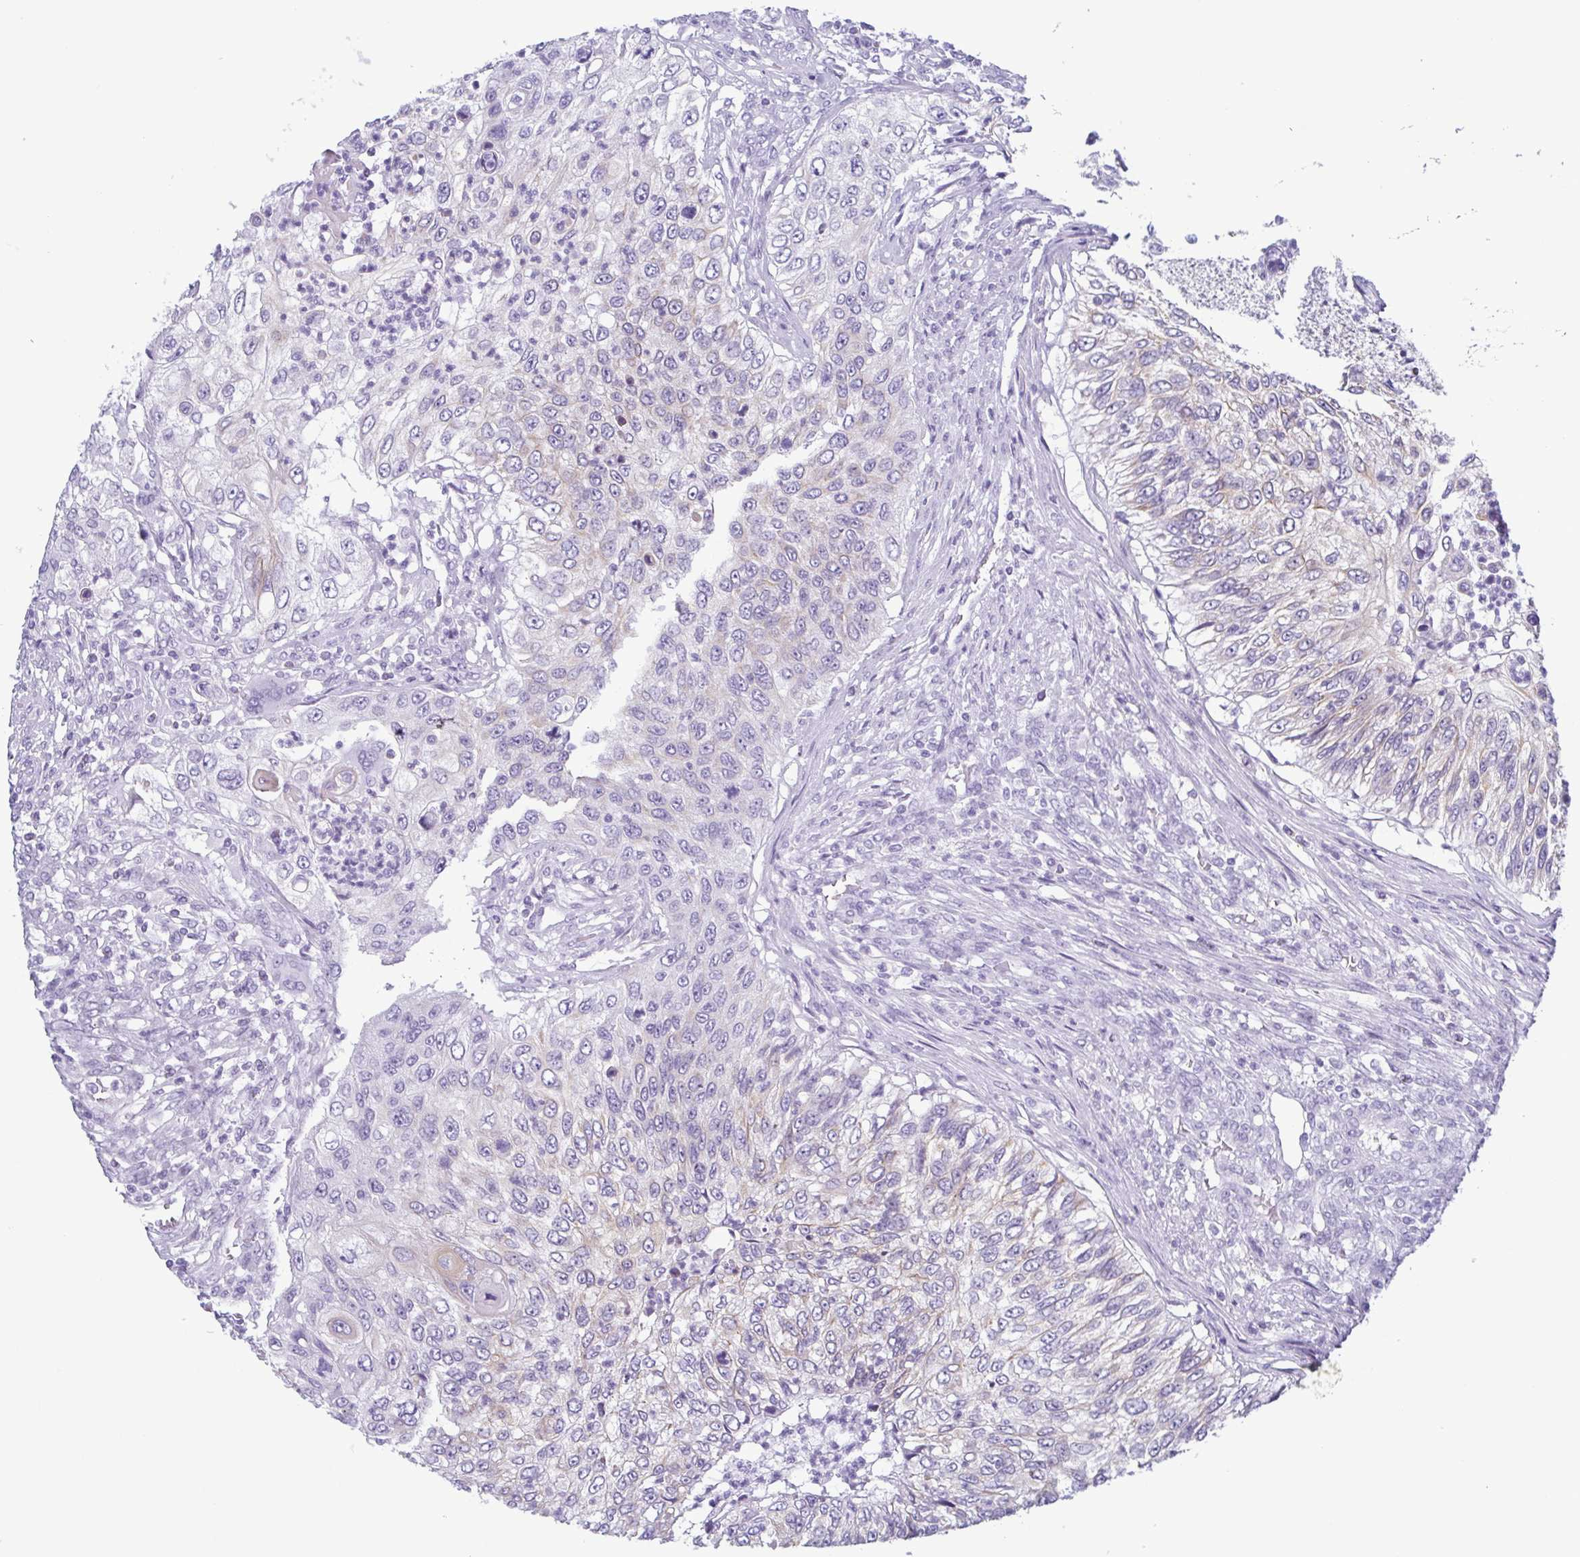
{"staining": {"intensity": "weak", "quantity": "<25%", "location": "cytoplasmic/membranous"}, "tissue": "urothelial cancer", "cell_type": "Tumor cells", "image_type": "cancer", "snomed": [{"axis": "morphology", "description": "Urothelial carcinoma, High grade"}, {"axis": "topography", "description": "Urinary bladder"}], "caption": "Tumor cells show no significant positivity in urothelial cancer.", "gene": "KRT10", "patient": {"sex": "female", "age": 60}}